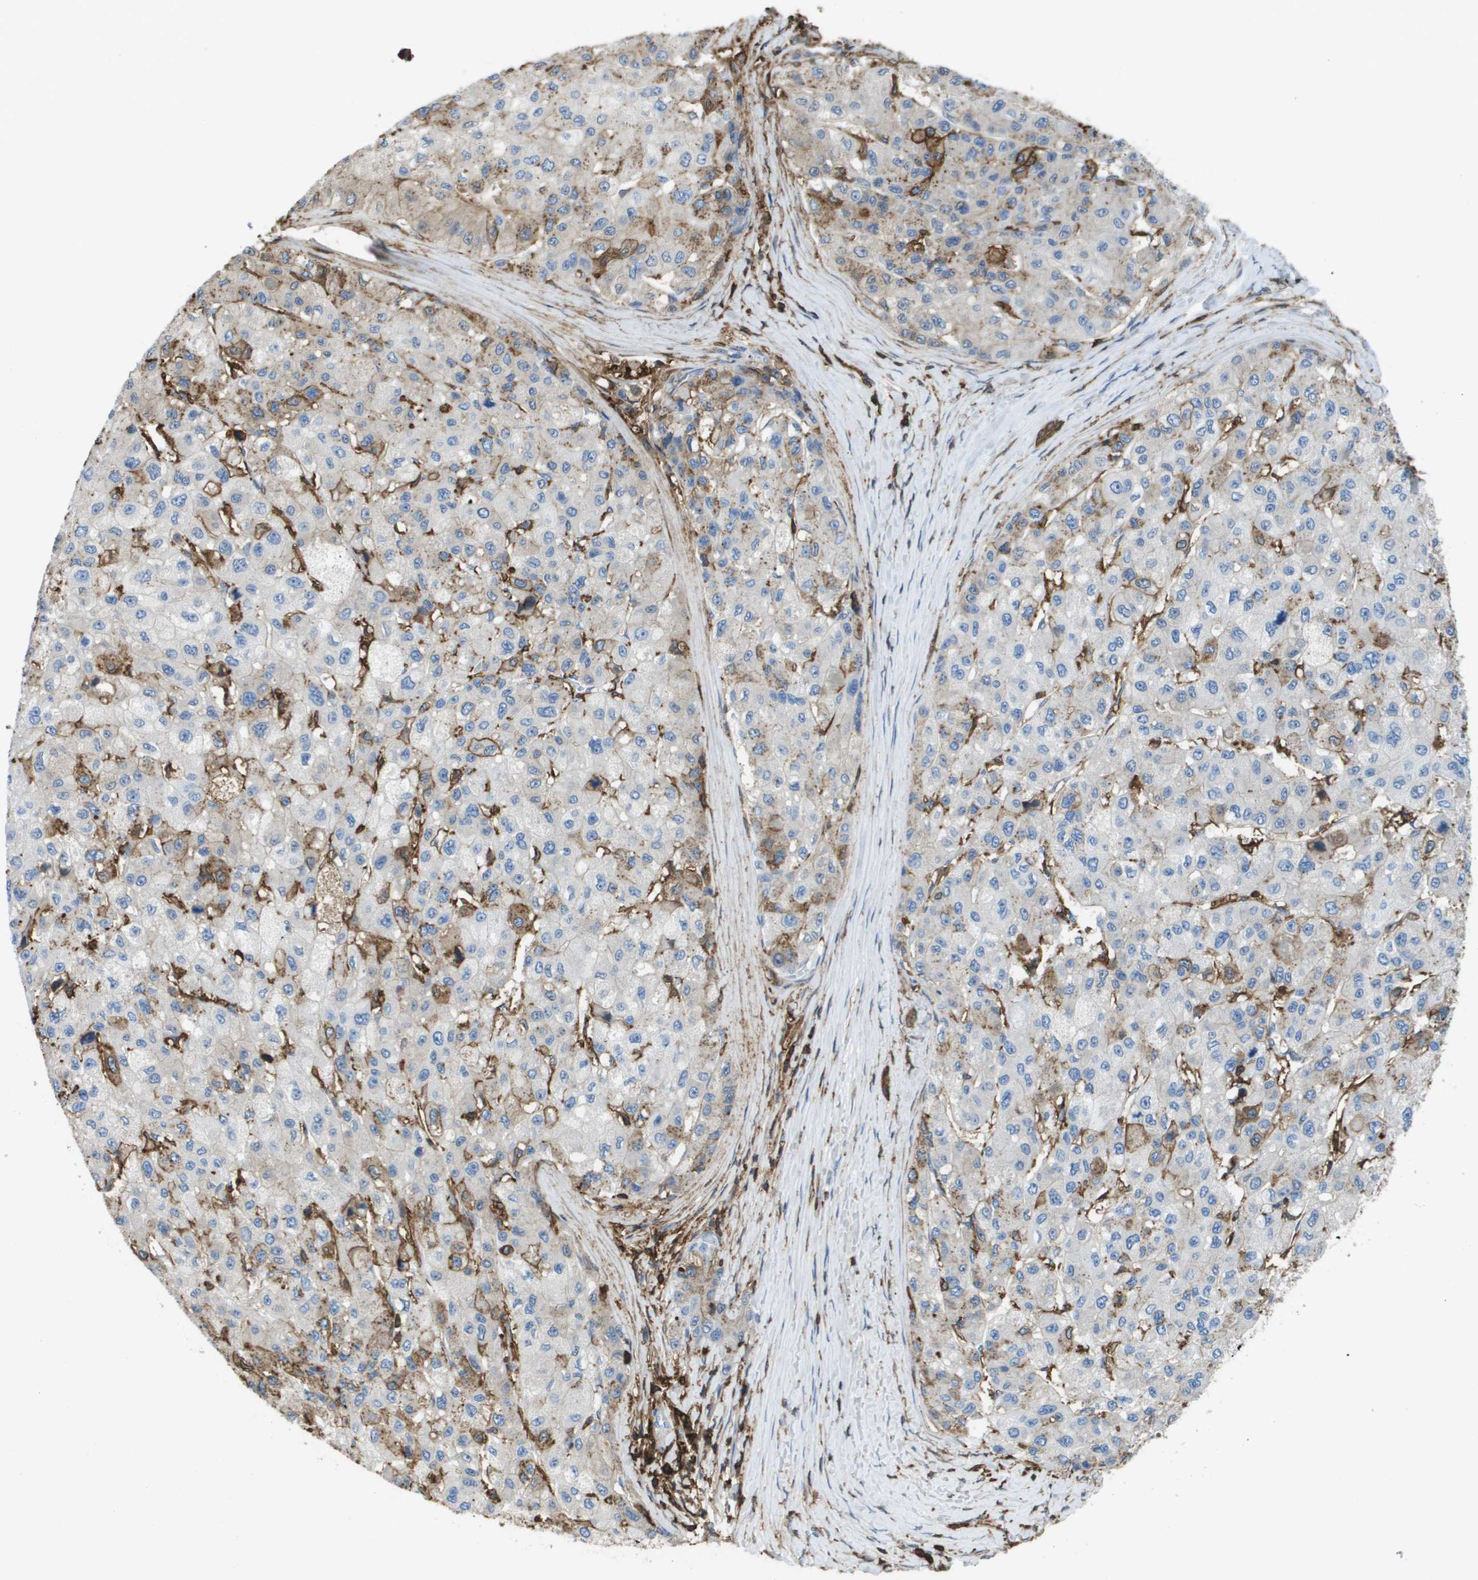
{"staining": {"intensity": "weak", "quantity": "<25%", "location": "cytoplasmic/membranous"}, "tissue": "liver cancer", "cell_type": "Tumor cells", "image_type": "cancer", "snomed": [{"axis": "morphology", "description": "Carcinoma, Hepatocellular, NOS"}, {"axis": "topography", "description": "Liver"}], "caption": "Protein analysis of liver cancer (hepatocellular carcinoma) reveals no significant expression in tumor cells. (IHC, brightfield microscopy, high magnification).", "gene": "PASK", "patient": {"sex": "male", "age": 80}}